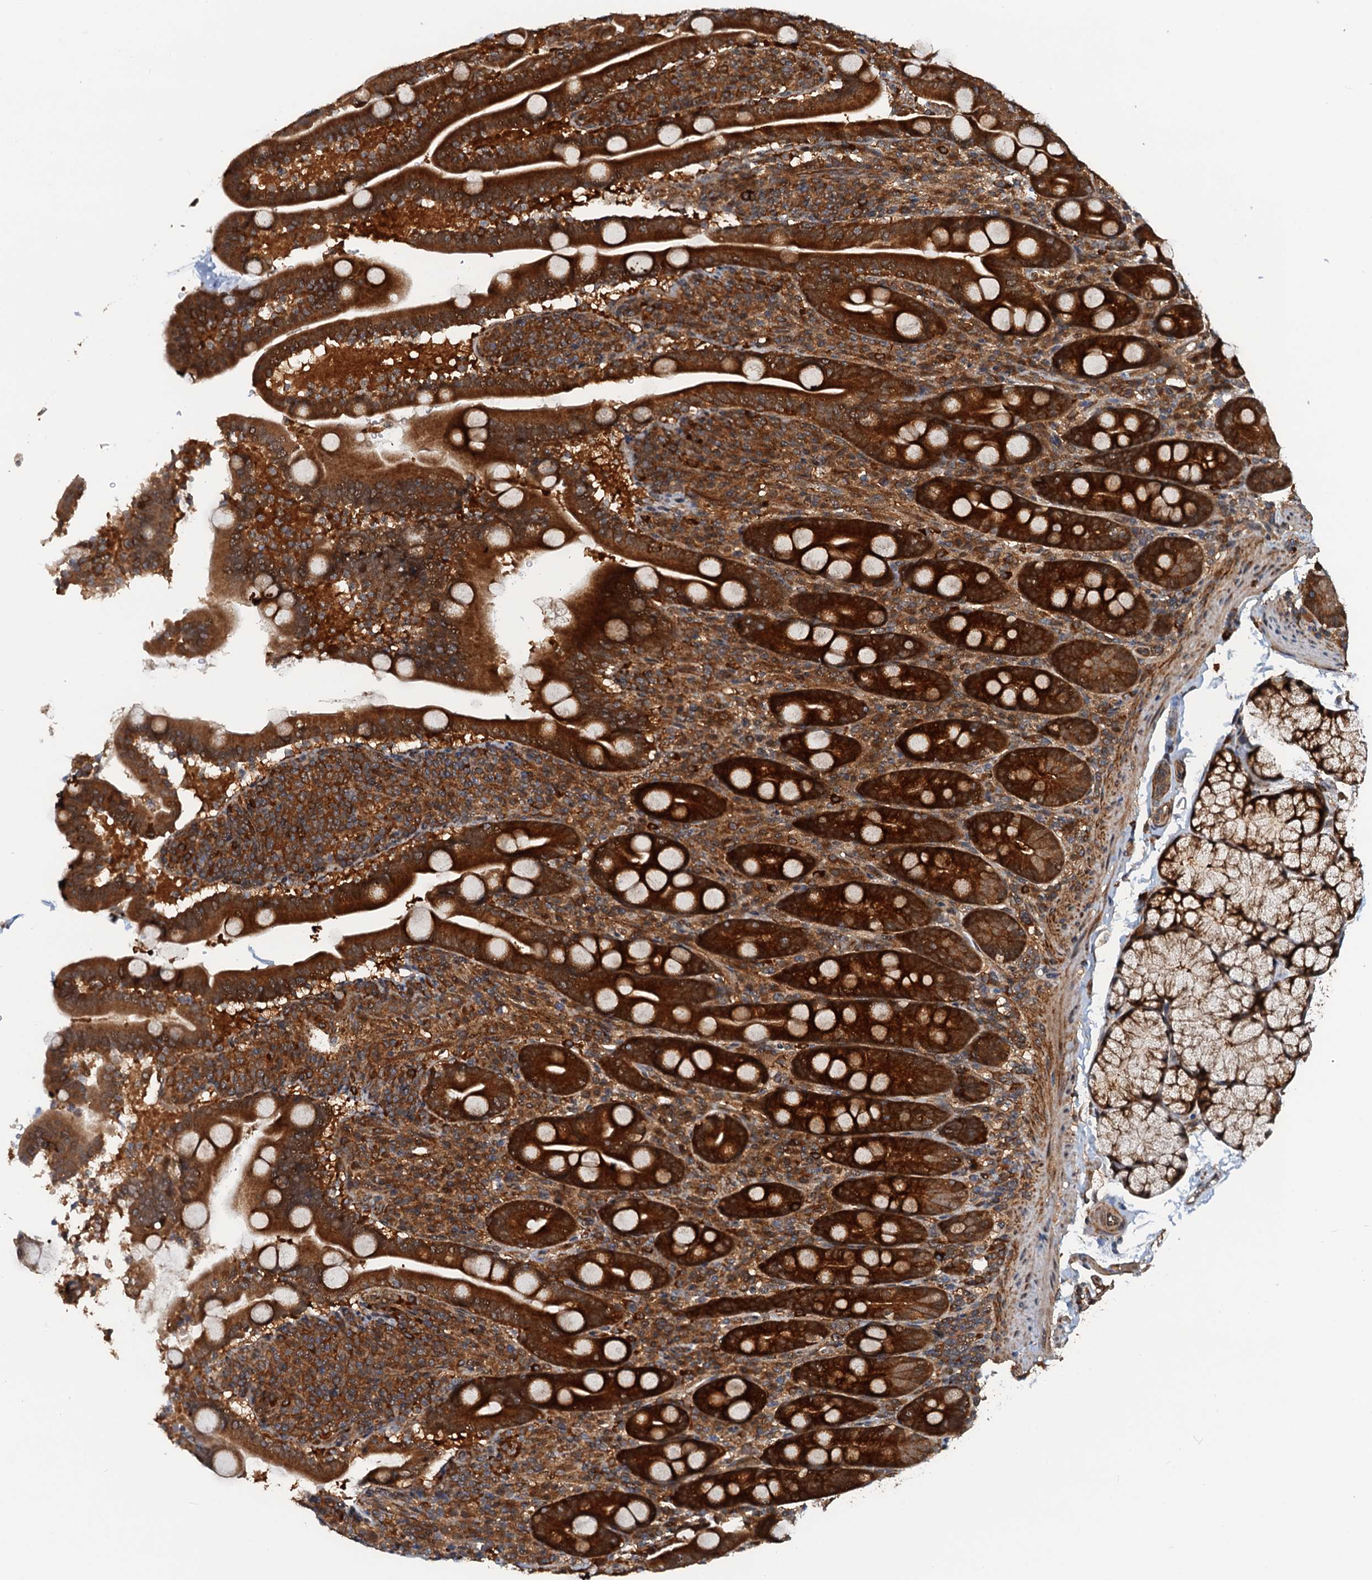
{"staining": {"intensity": "strong", "quantity": ">75%", "location": "cytoplasmic/membranous,nuclear"}, "tissue": "duodenum", "cell_type": "Glandular cells", "image_type": "normal", "snomed": [{"axis": "morphology", "description": "Normal tissue, NOS"}, {"axis": "topography", "description": "Duodenum"}], "caption": "A high amount of strong cytoplasmic/membranous,nuclear positivity is identified in about >75% of glandular cells in unremarkable duodenum.", "gene": "AAGAB", "patient": {"sex": "male", "age": 35}}